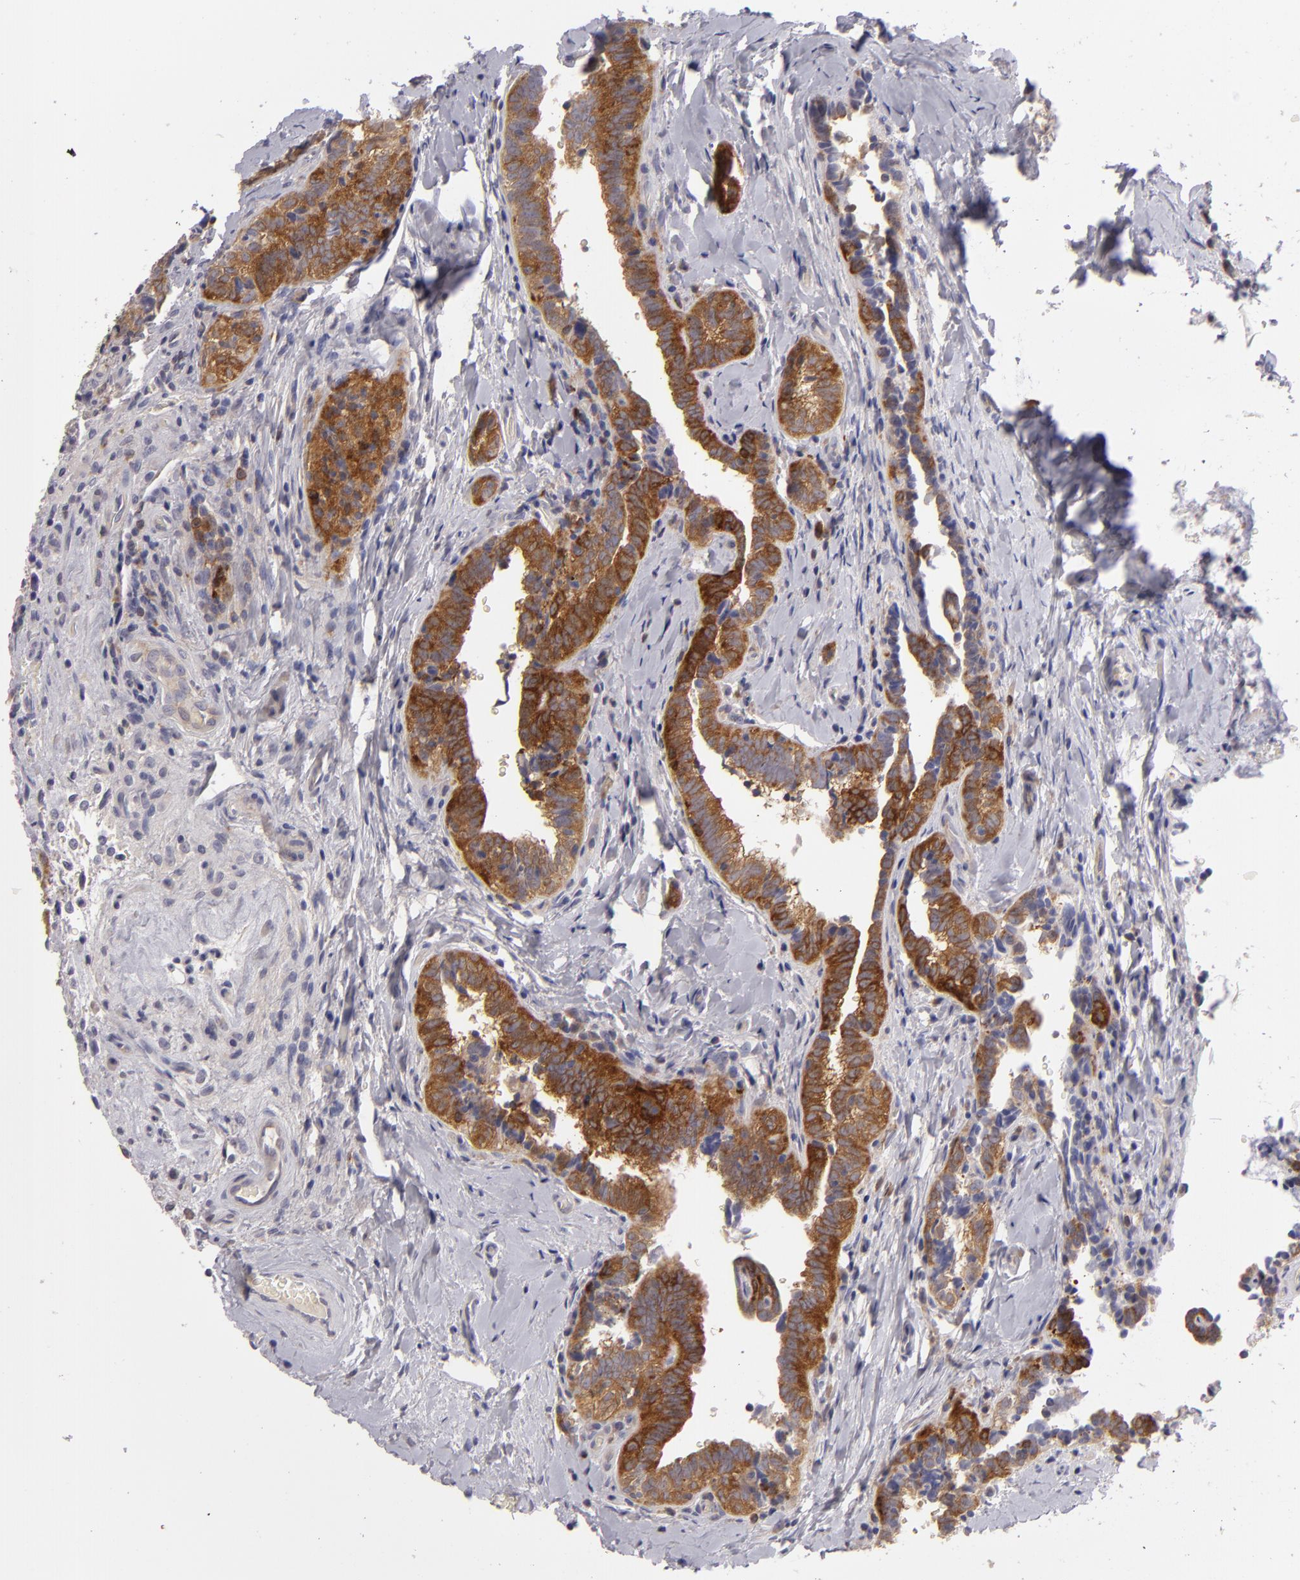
{"staining": {"intensity": "strong", "quantity": ">75%", "location": "cytoplasmic/membranous"}, "tissue": "testis cancer", "cell_type": "Tumor cells", "image_type": "cancer", "snomed": [{"axis": "morphology", "description": "Seminoma, NOS"}, {"axis": "topography", "description": "Testis"}], "caption": "The histopathology image reveals immunohistochemical staining of testis cancer. There is strong cytoplasmic/membranous staining is present in approximately >75% of tumor cells.", "gene": "MMP10", "patient": {"sex": "male", "age": 32}}